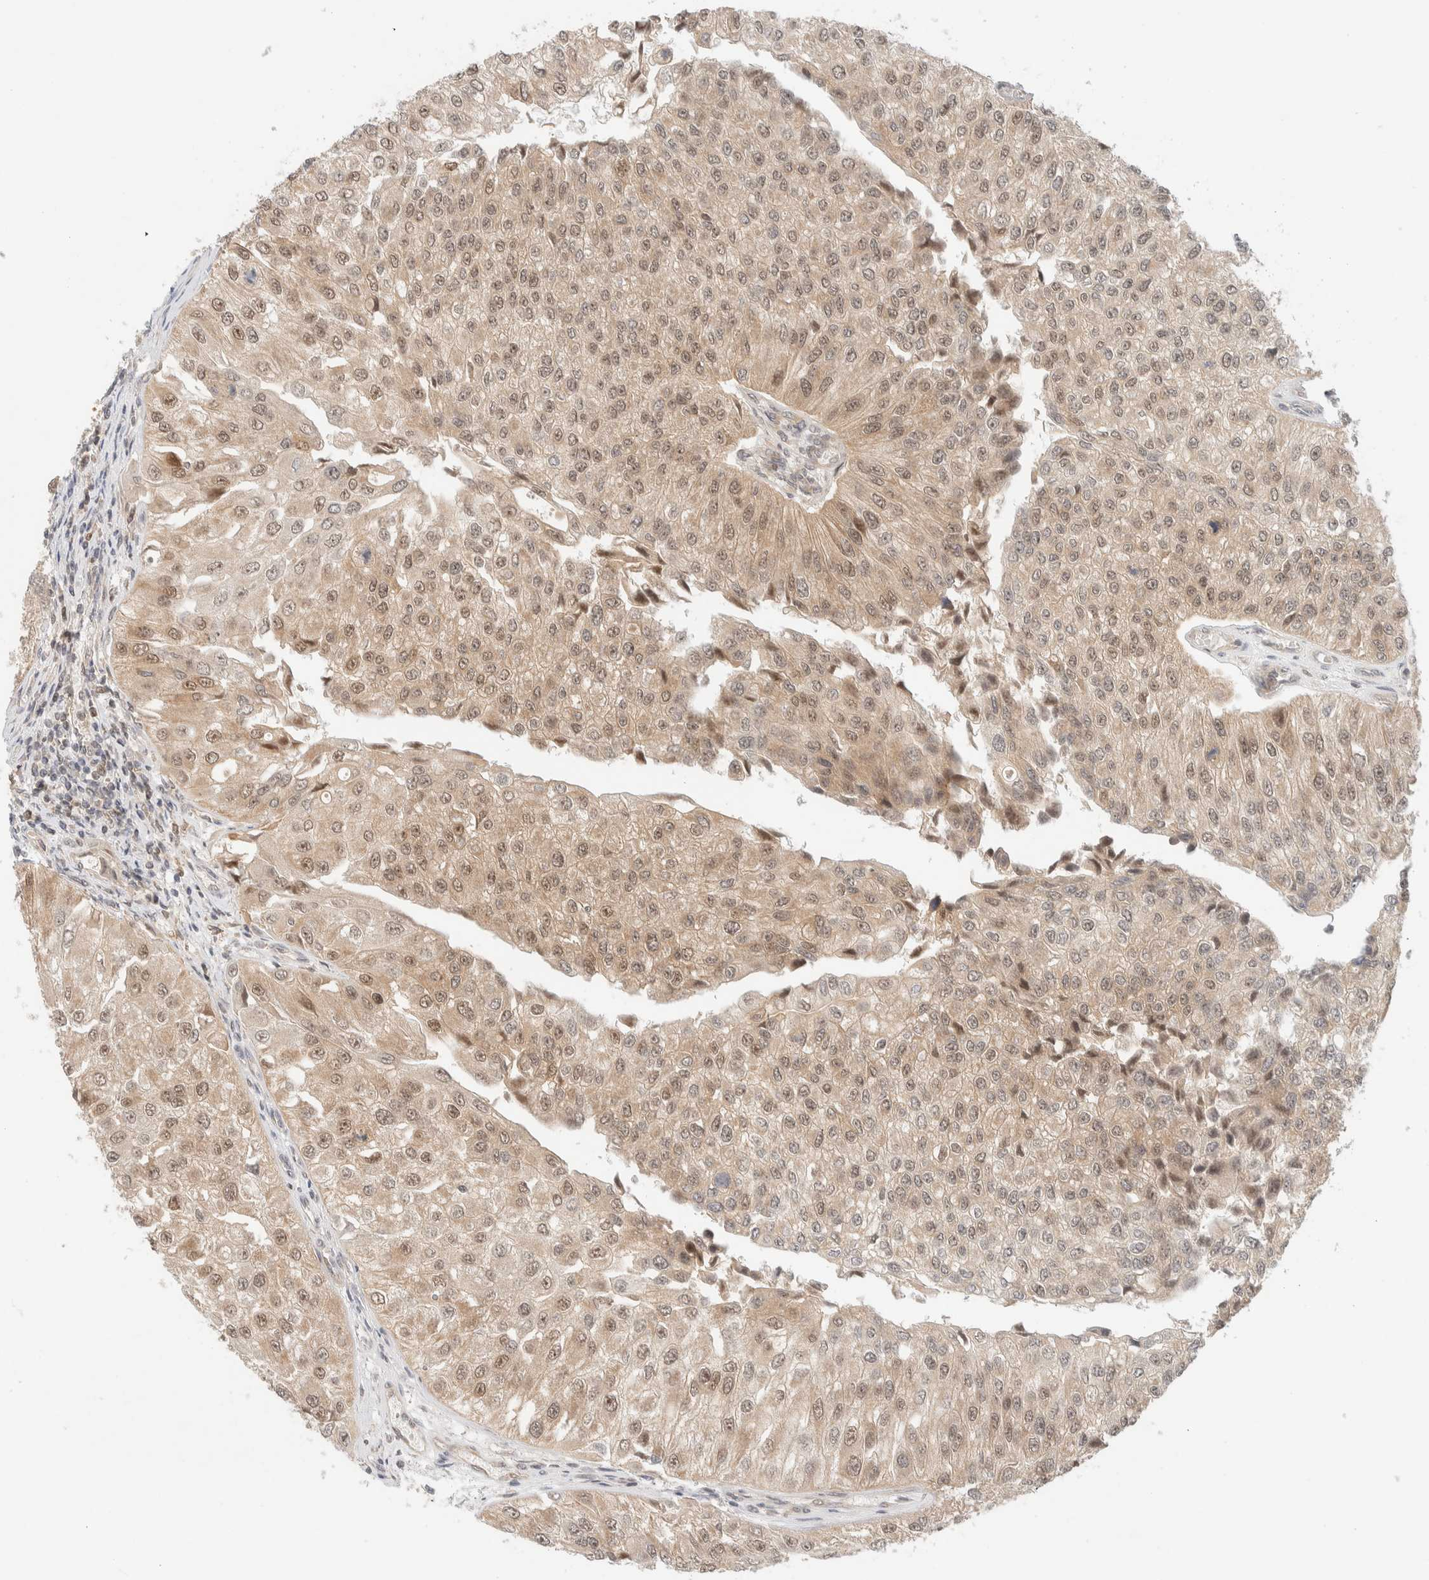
{"staining": {"intensity": "weak", "quantity": ">75%", "location": "cytoplasmic/membranous,nuclear"}, "tissue": "urothelial cancer", "cell_type": "Tumor cells", "image_type": "cancer", "snomed": [{"axis": "morphology", "description": "Urothelial carcinoma, High grade"}, {"axis": "topography", "description": "Kidney"}, {"axis": "topography", "description": "Urinary bladder"}], "caption": "A photomicrograph of human urothelial cancer stained for a protein shows weak cytoplasmic/membranous and nuclear brown staining in tumor cells.", "gene": "C8orf76", "patient": {"sex": "male", "age": 77}}